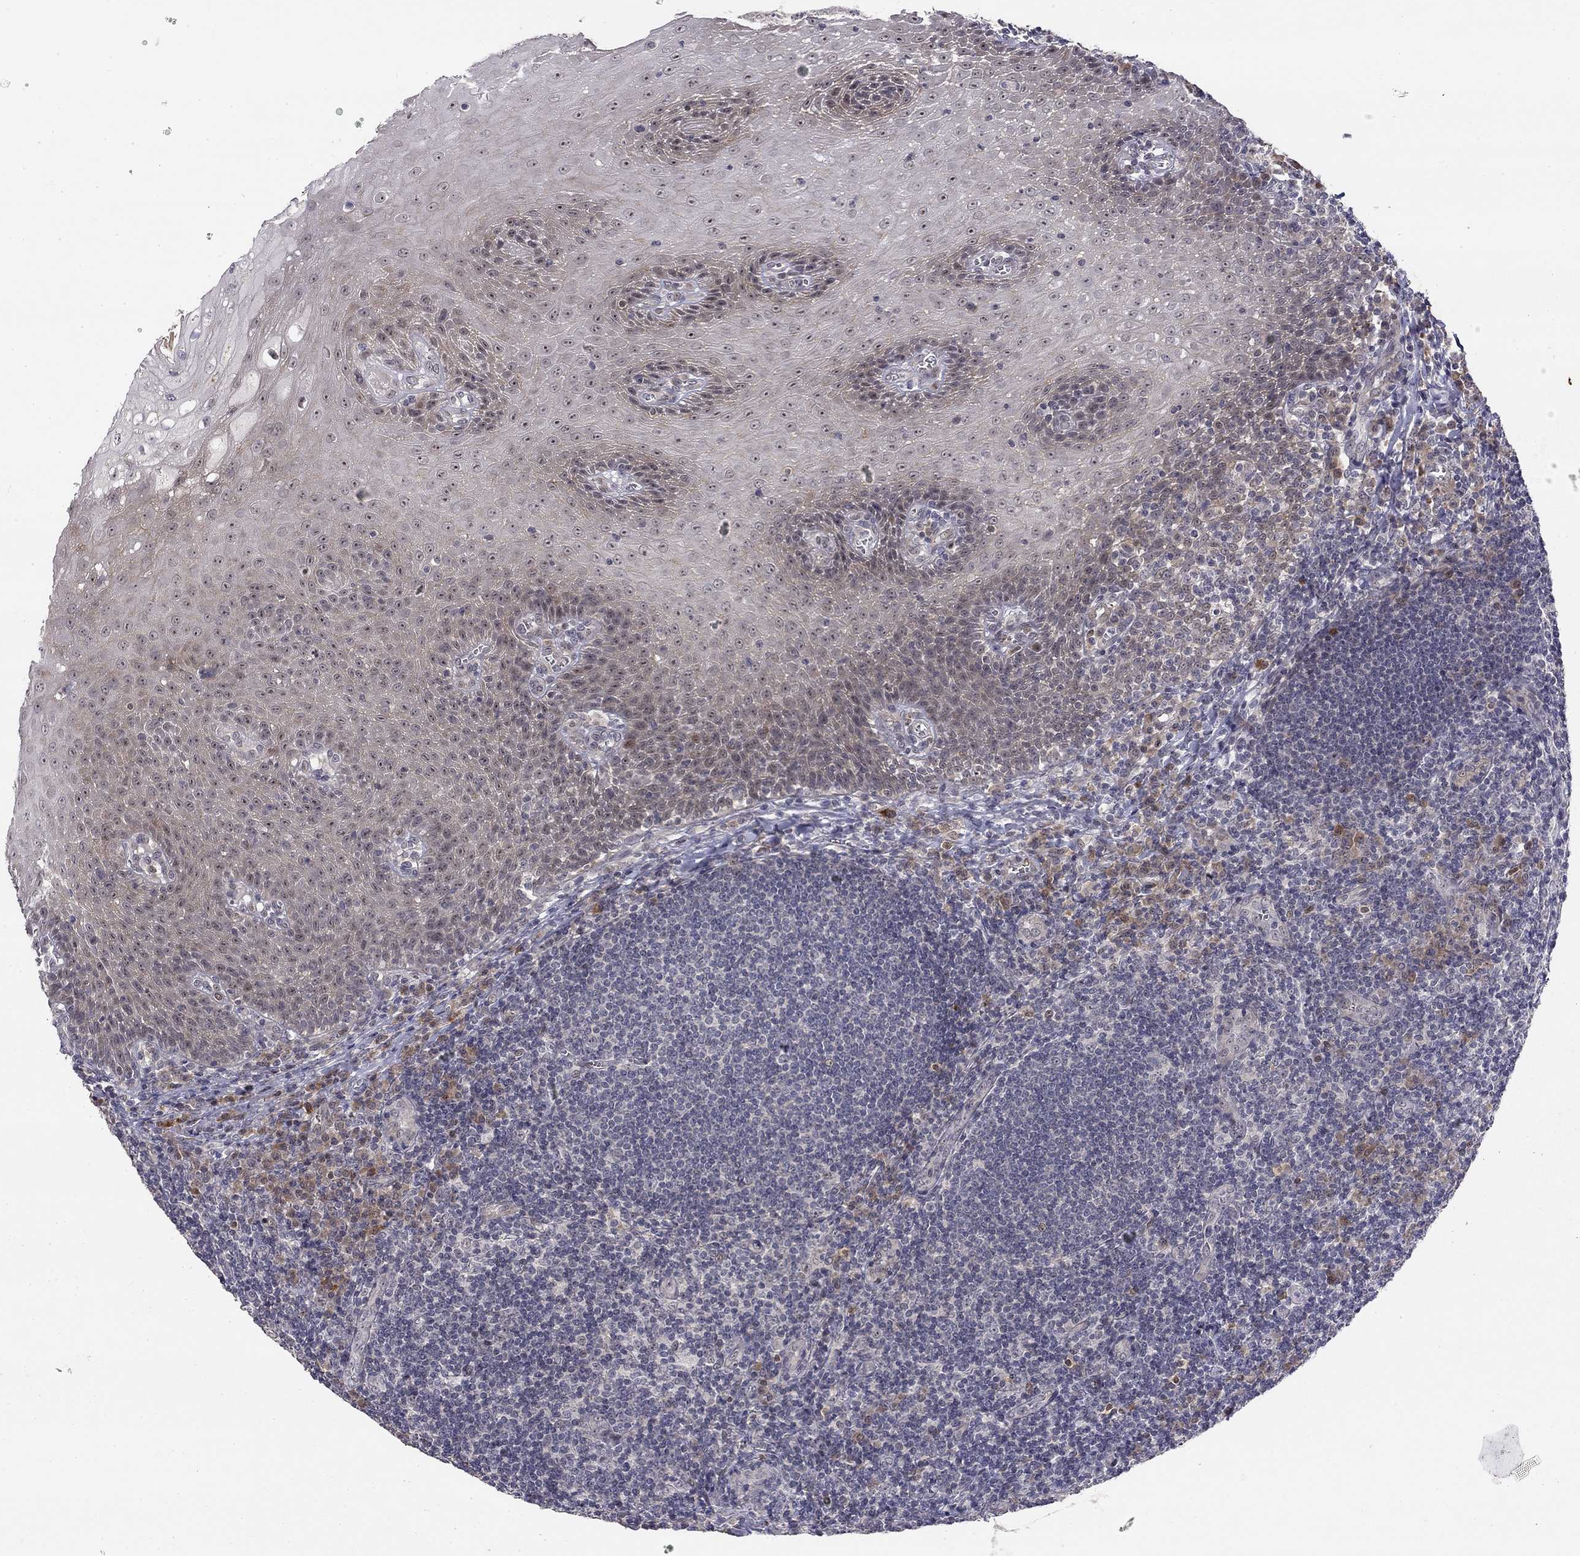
{"staining": {"intensity": "negative", "quantity": "none", "location": "none"}, "tissue": "tonsil", "cell_type": "Germinal center cells", "image_type": "normal", "snomed": [{"axis": "morphology", "description": "Normal tissue, NOS"}, {"axis": "topography", "description": "Tonsil"}], "caption": "DAB (3,3'-diaminobenzidine) immunohistochemical staining of unremarkable tonsil displays no significant positivity in germinal center cells. The staining was performed using DAB (3,3'-diaminobenzidine) to visualize the protein expression in brown, while the nuclei were stained in blue with hematoxylin (Magnification: 20x).", "gene": "STXBP6", "patient": {"sex": "male", "age": 33}}